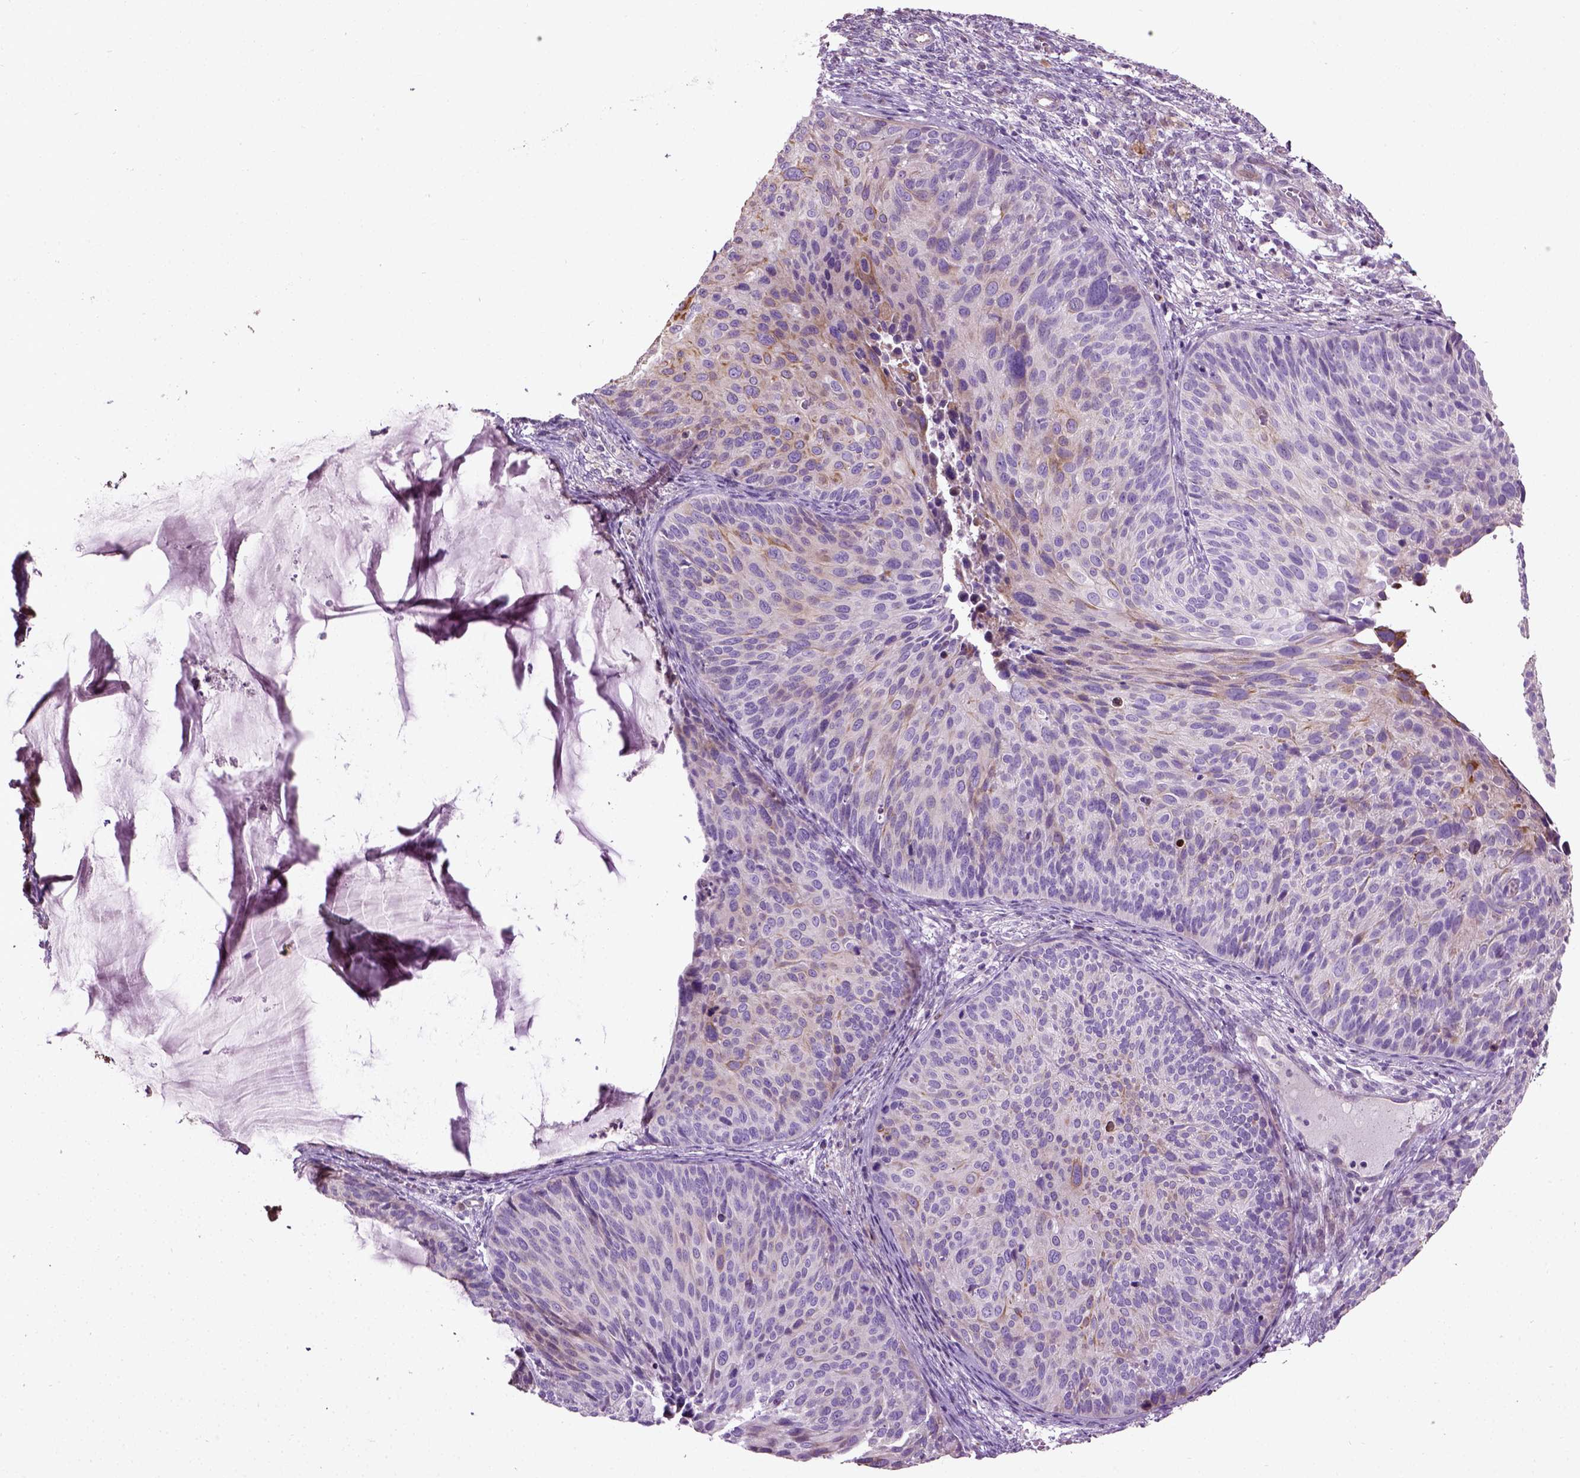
{"staining": {"intensity": "weak", "quantity": "<25%", "location": "cytoplasmic/membranous"}, "tissue": "cervical cancer", "cell_type": "Tumor cells", "image_type": "cancer", "snomed": [{"axis": "morphology", "description": "Squamous cell carcinoma, NOS"}, {"axis": "topography", "description": "Cervix"}], "caption": "This is an IHC image of cervical squamous cell carcinoma. There is no positivity in tumor cells.", "gene": "PKP3", "patient": {"sex": "female", "age": 36}}